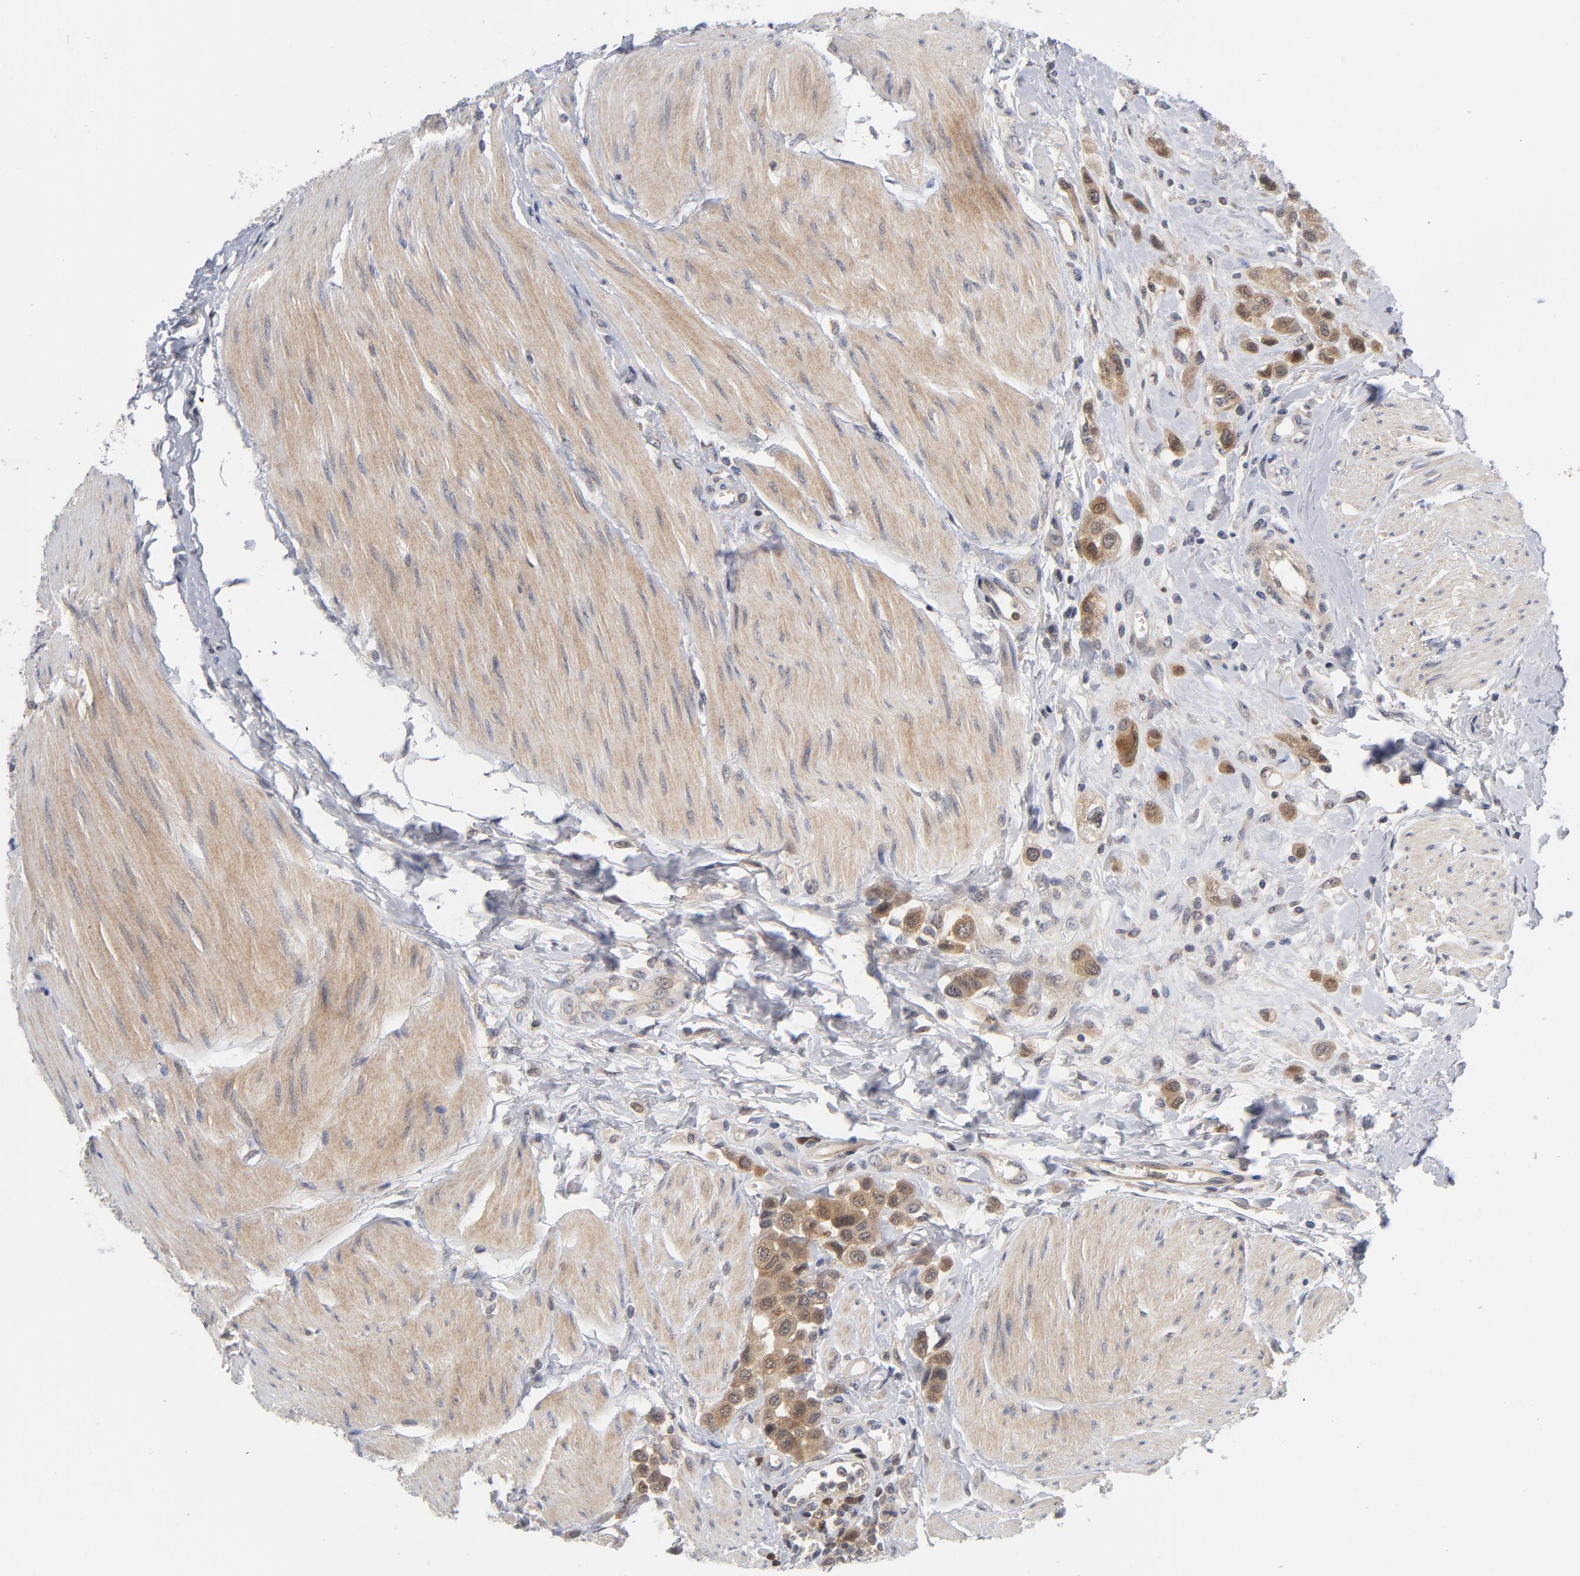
{"staining": {"intensity": "moderate", "quantity": ">75%", "location": "cytoplasmic/membranous"}, "tissue": "urothelial cancer", "cell_type": "Tumor cells", "image_type": "cancer", "snomed": [{"axis": "morphology", "description": "Urothelial carcinoma, High grade"}, {"axis": "topography", "description": "Urinary bladder"}], "caption": "This is a photomicrograph of IHC staining of urothelial cancer, which shows moderate positivity in the cytoplasmic/membranous of tumor cells.", "gene": "TRADD", "patient": {"sex": "male", "age": 50}}